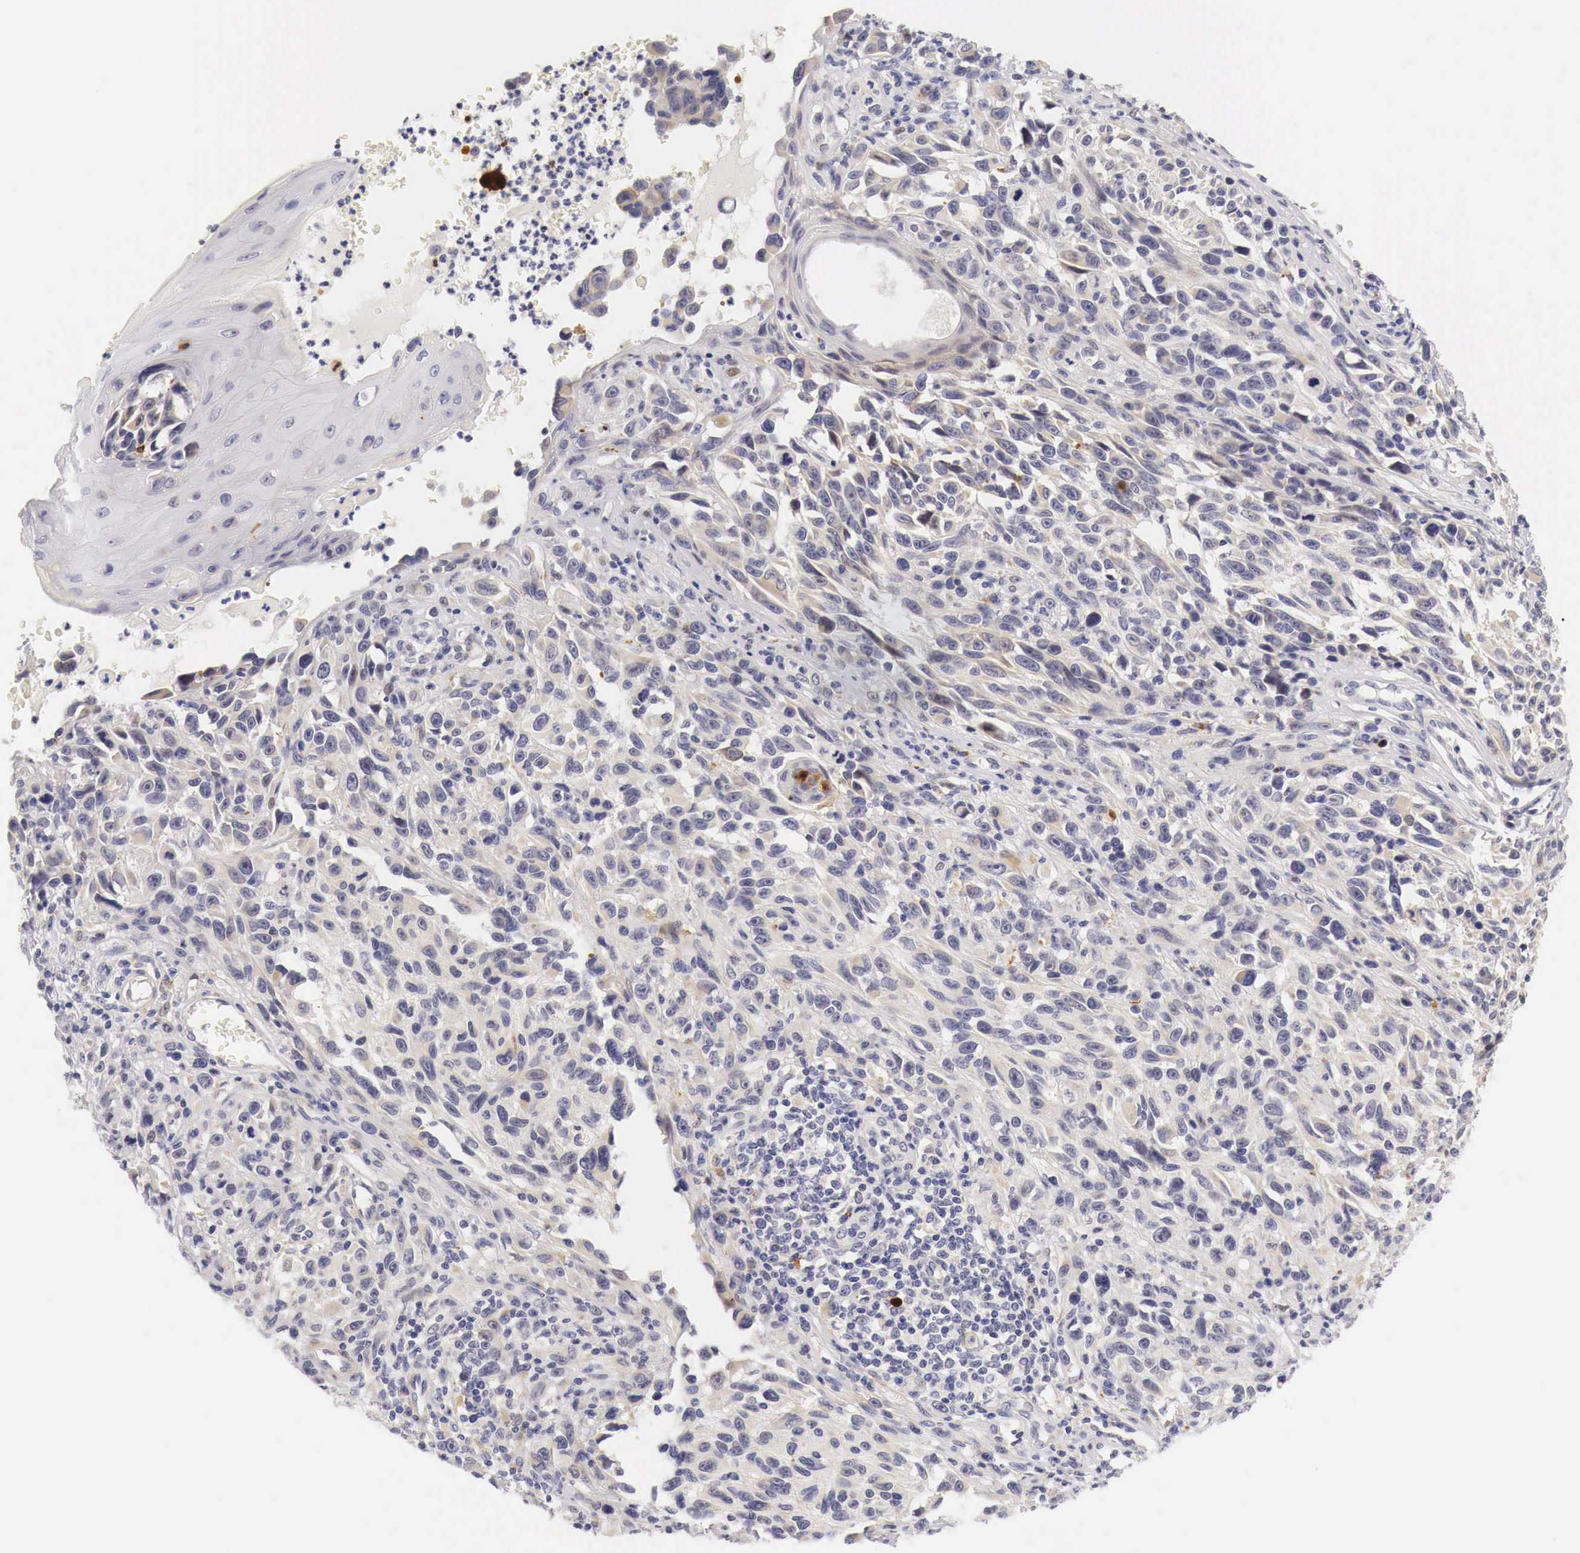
{"staining": {"intensity": "weak", "quantity": "25%-75%", "location": "cytoplasmic/membranous"}, "tissue": "melanoma", "cell_type": "Tumor cells", "image_type": "cancer", "snomed": [{"axis": "morphology", "description": "Malignant melanoma, NOS"}, {"axis": "topography", "description": "Skin"}], "caption": "Weak cytoplasmic/membranous expression is present in approximately 25%-75% of tumor cells in melanoma.", "gene": "CASP3", "patient": {"sex": "female", "age": 82}}